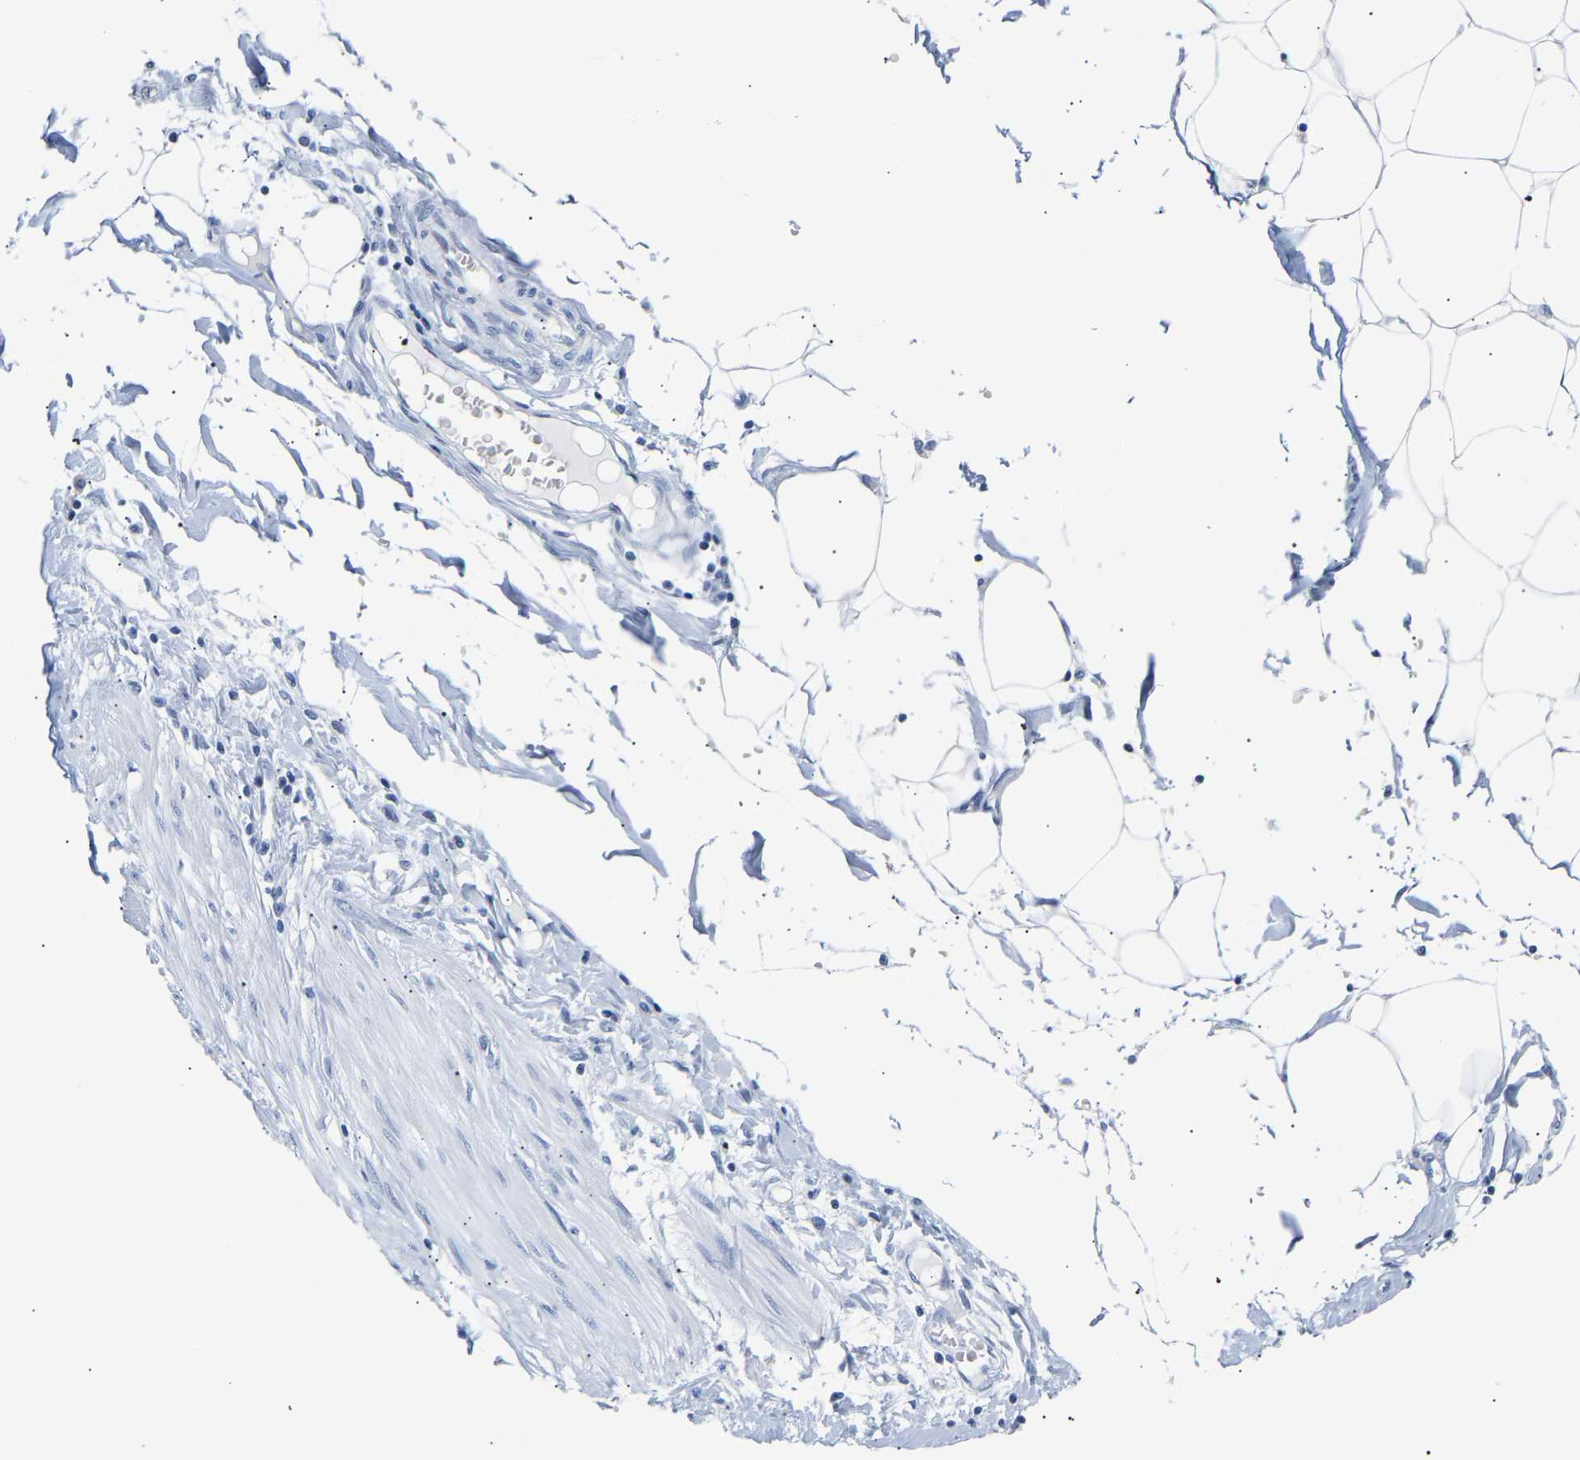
{"staining": {"intensity": "negative", "quantity": "none", "location": "none"}, "tissue": "adipose tissue", "cell_type": "Adipocytes", "image_type": "normal", "snomed": [{"axis": "morphology", "description": "Normal tissue, NOS"}, {"axis": "morphology", "description": "Adenocarcinoma, NOS"}, {"axis": "topography", "description": "Colon"}, {"axis": "topography", "description": "Peripheral nerve tissue"}], "caption": "There is no significant positivity in adipocytes of adipose tissue. (DAB immunohistochemistry (IHC) visualized using brightfield microscopy, high magnification).", "gene": "SPINK2", "patient": {"sex": "male", "age": 14}}